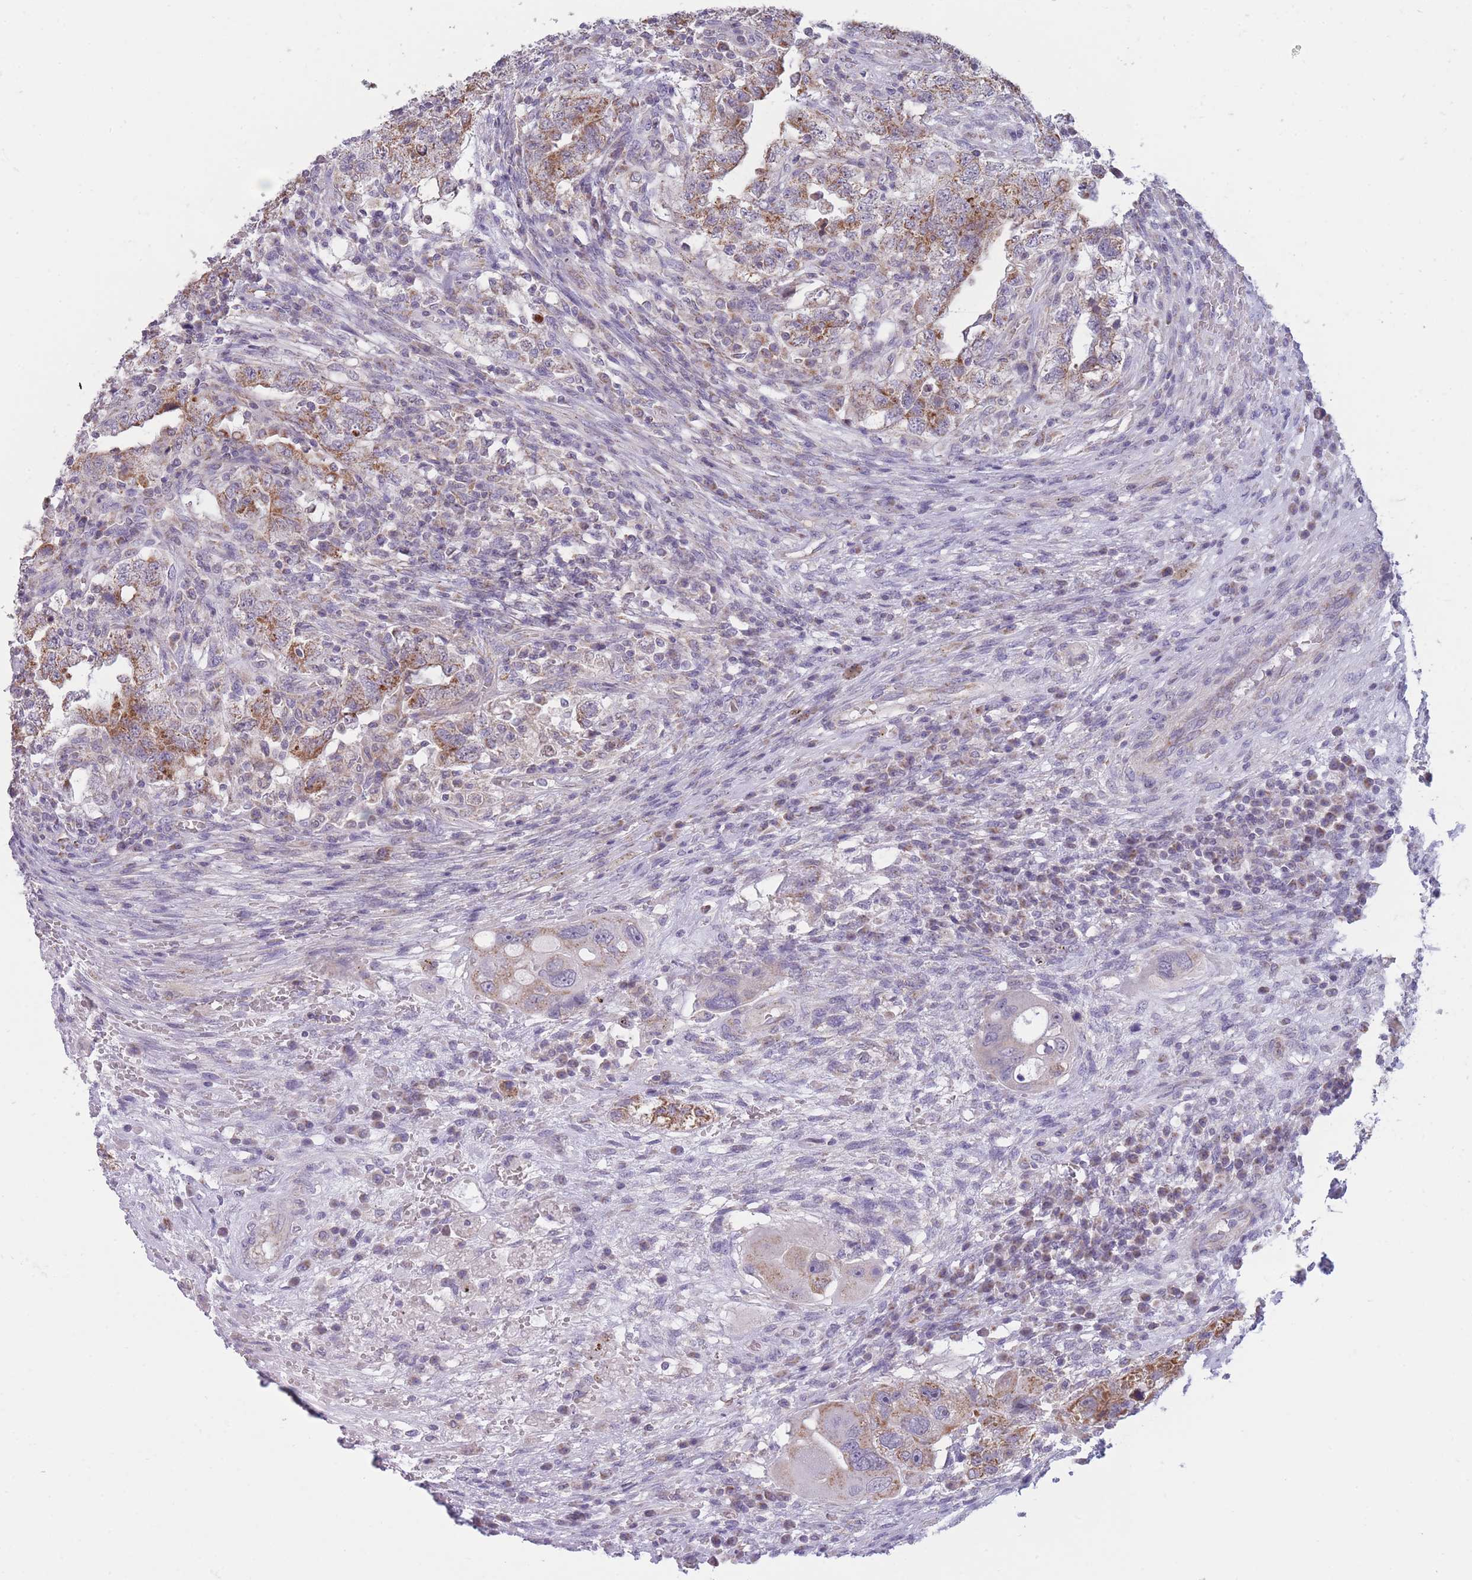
{"staining": {"intensity": "moderate", "quantity": "25%-75%", "location": "cytoplasmic/membranous"}, "tissue": "testis cancer", "cell_type": "Tumor cells", "image_type": "cancer", "snomed": [{"axis": "morphology", "description": "Carcinoma, Embryonal, NOS"}, {"axis": "topography", "description": "Testis"}], "caption": "Brown immunohistochemical staining in testis cancer (embryonal carcinoma) displays moderate cytoplasmic/membranous positivity in about 25%-75% of tumor cells.", "gene": "MRPS18C", "patient": {"sex": "male", "age": 26}}